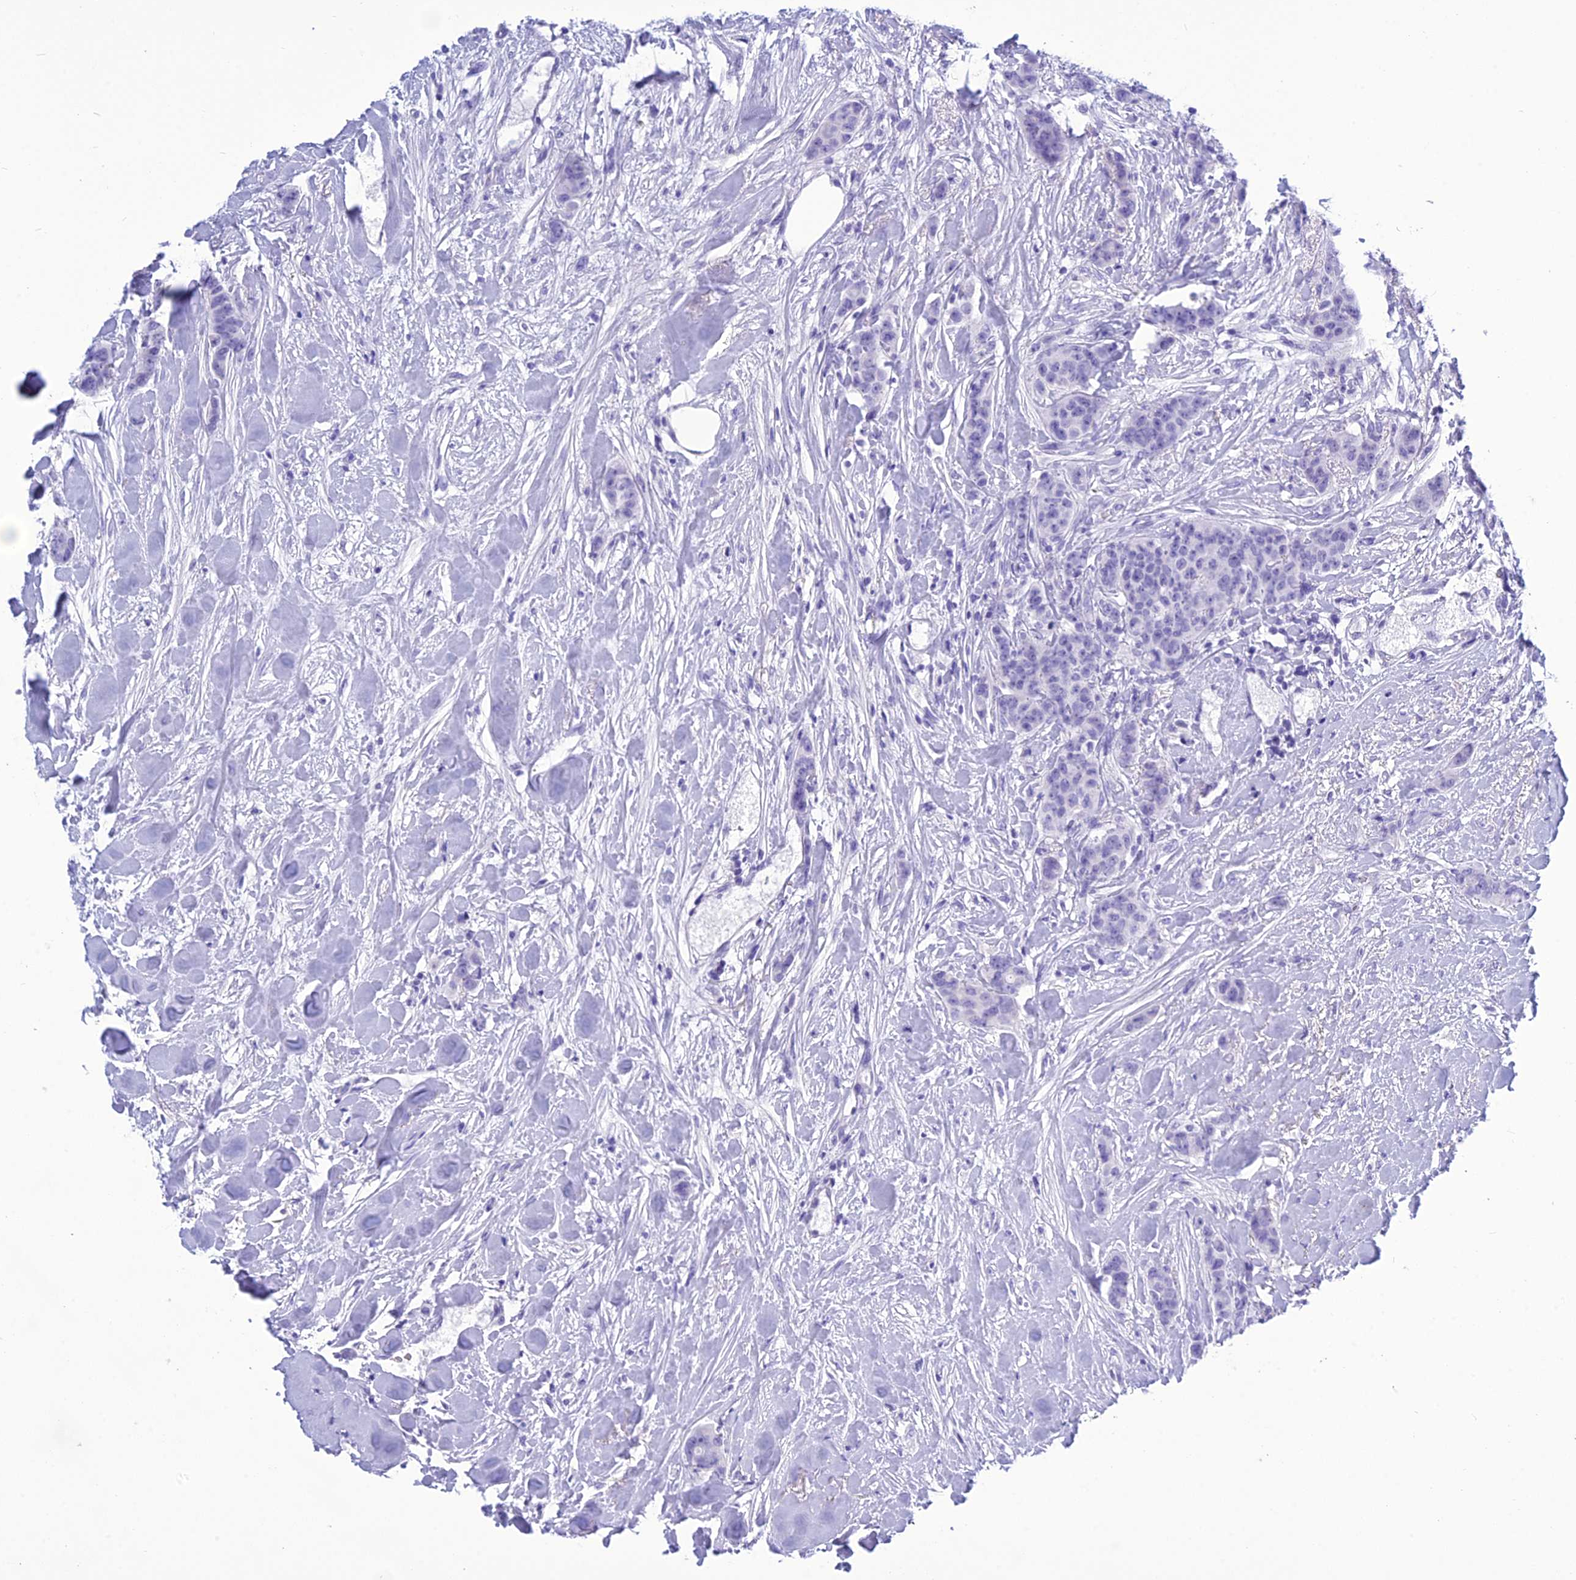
{"staining": {"intensity": "negative", "quantity": "none", "location": "none"}, "tissue": "breast cancer", "cell_type": "Tumor cells", "image_type": "cancer", "snomed": [{"axis": "morphology", "description": "Duct carcinoma"}, {"axis": "topography", "description": "Breast"}], "caption": "Immunohistochemical staining of breast cancer shows no significant staining in tumor cells.", "gene": "BBS2", "patient": {"sex": "female", "age": 40}}